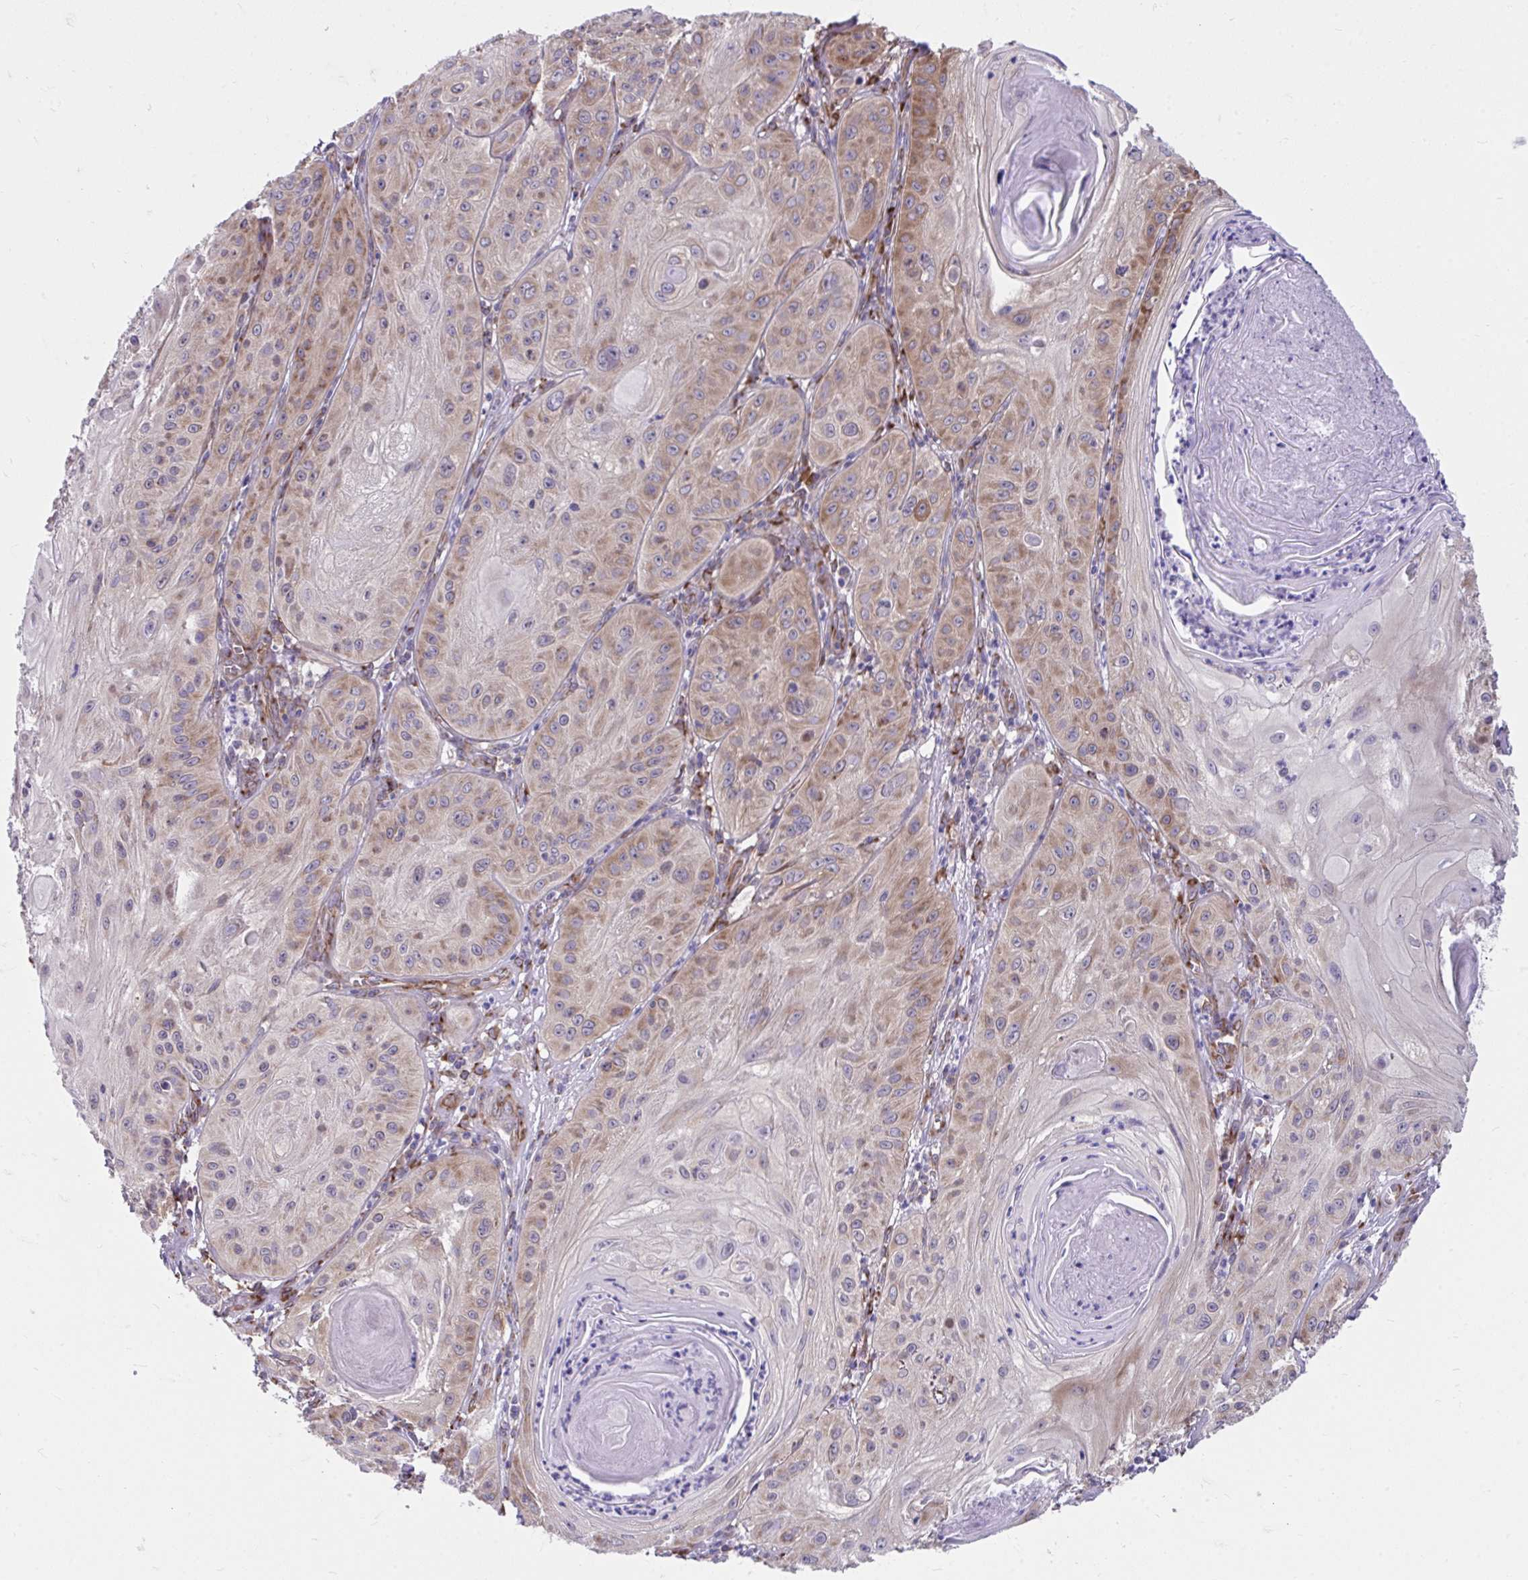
{"staining": {"intensity": "moderate", "quantity": "25%-75%", "location": "cytoplasmic/membranous"}, "tissue": "skin cancer", "cell_type": "Tumor cells", "image_type": "cancer", "snomed": [{"axis": "morphology", "description": "Squamous cell carcinoma, NOS"}, {"axis": "topography", "description": "Skin"}], "caption": "Moderate cytoplasmic/membranous expression for a protein is appreciated in about 25%-75% of tumor cells of skin squamous cell carcinoma using immunohistochemistry (IHC).", "gene": "SELENON", "patient": {"sex": "male", "age": 85}}